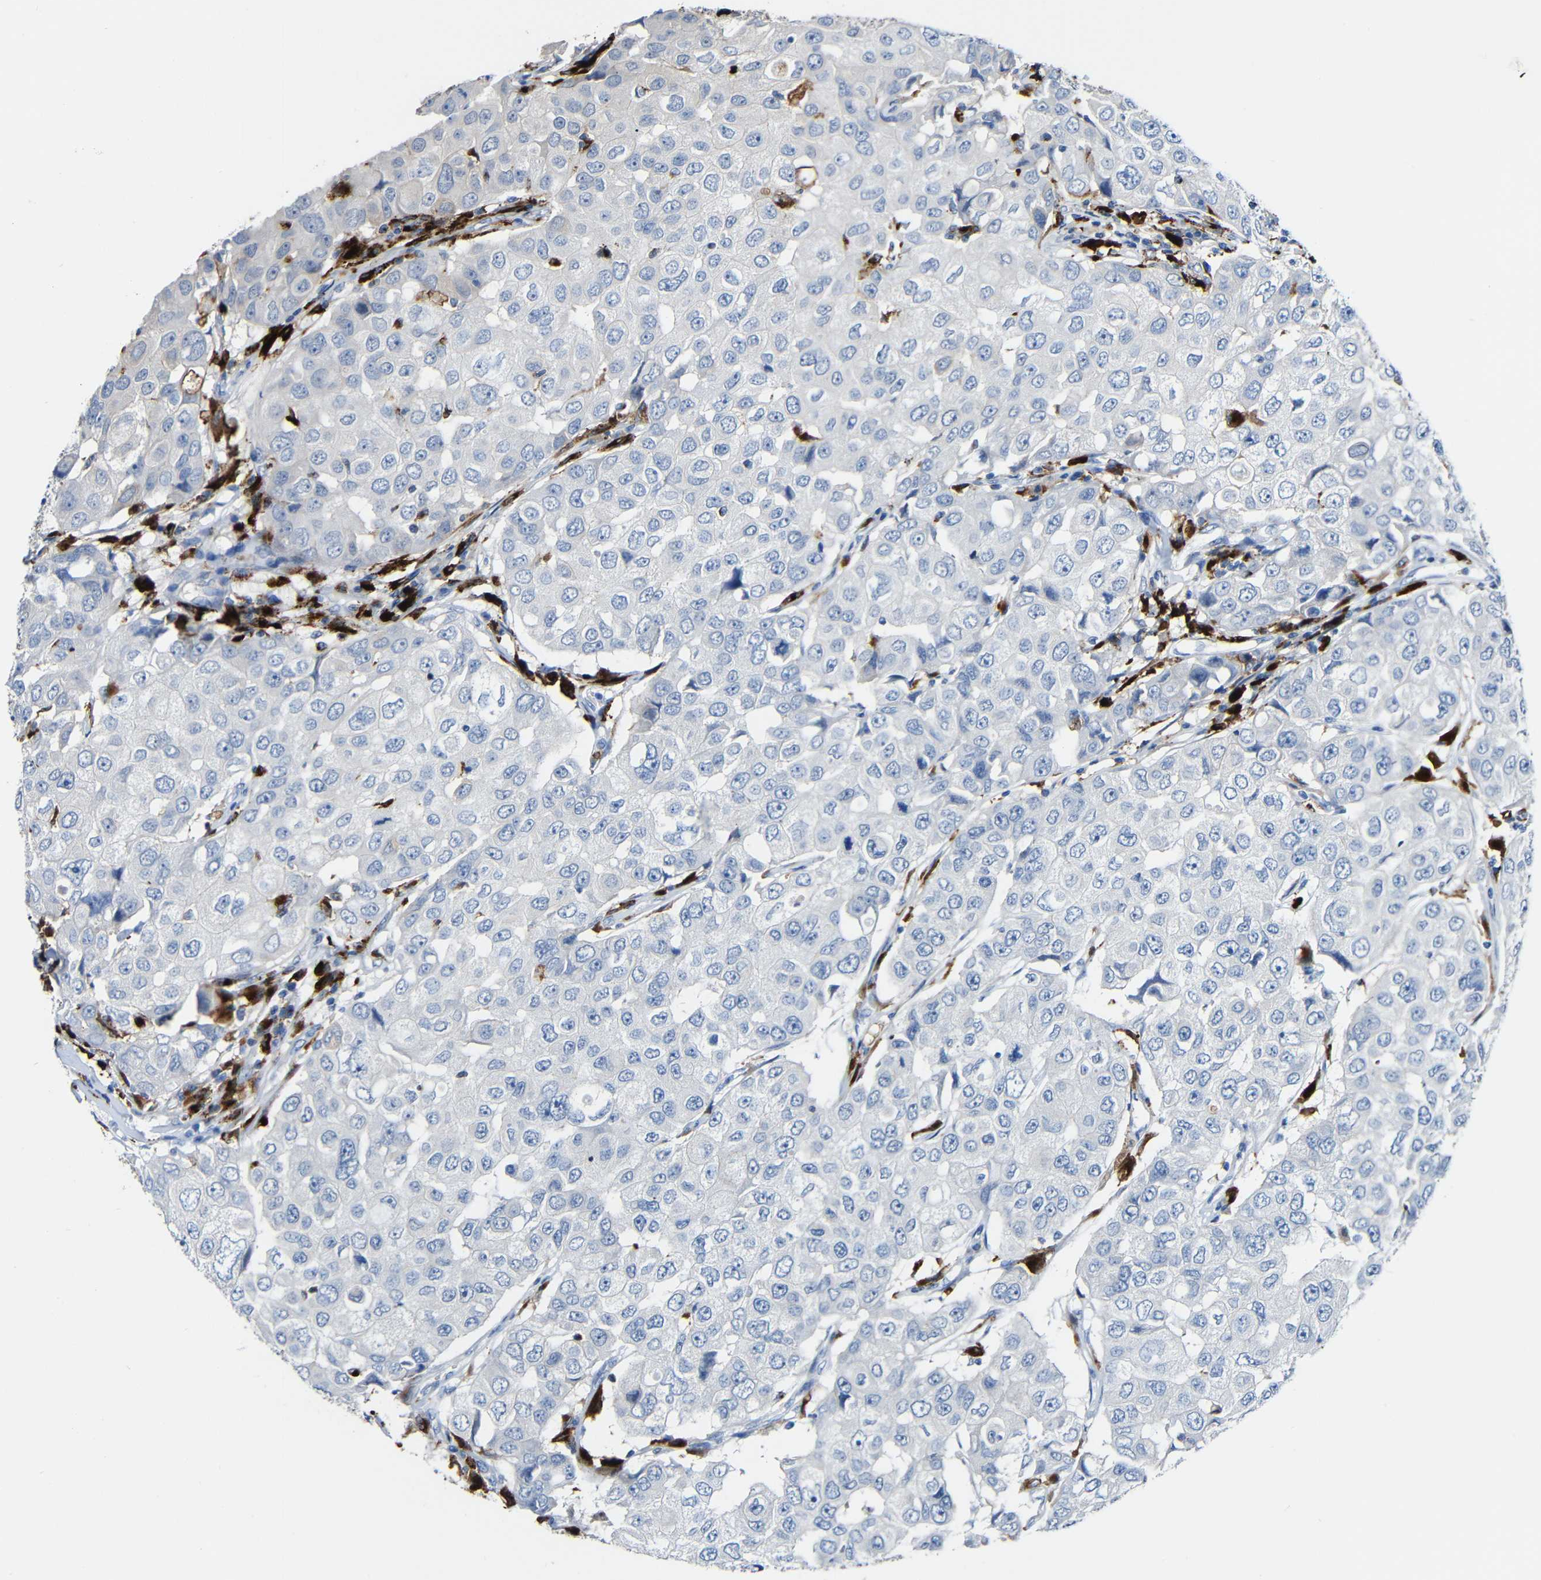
{"staining": {"intensity": "negative", "quantity": "none", "location": "none"}, "tissue": "breast cancer", "cell_type": "Tumor cells", "image_type": "cancer", "snomed": [{"axis": "morphology", "description": "Duct carcinoma"}, {"axis": "topography", "description": "Breast"}], "caption": "Tumor cells show no significant protein staining in intraductal carcinoma (breast).", "gene": "HLA-DMA", "patient": {"sex": "female", "age": 27}}